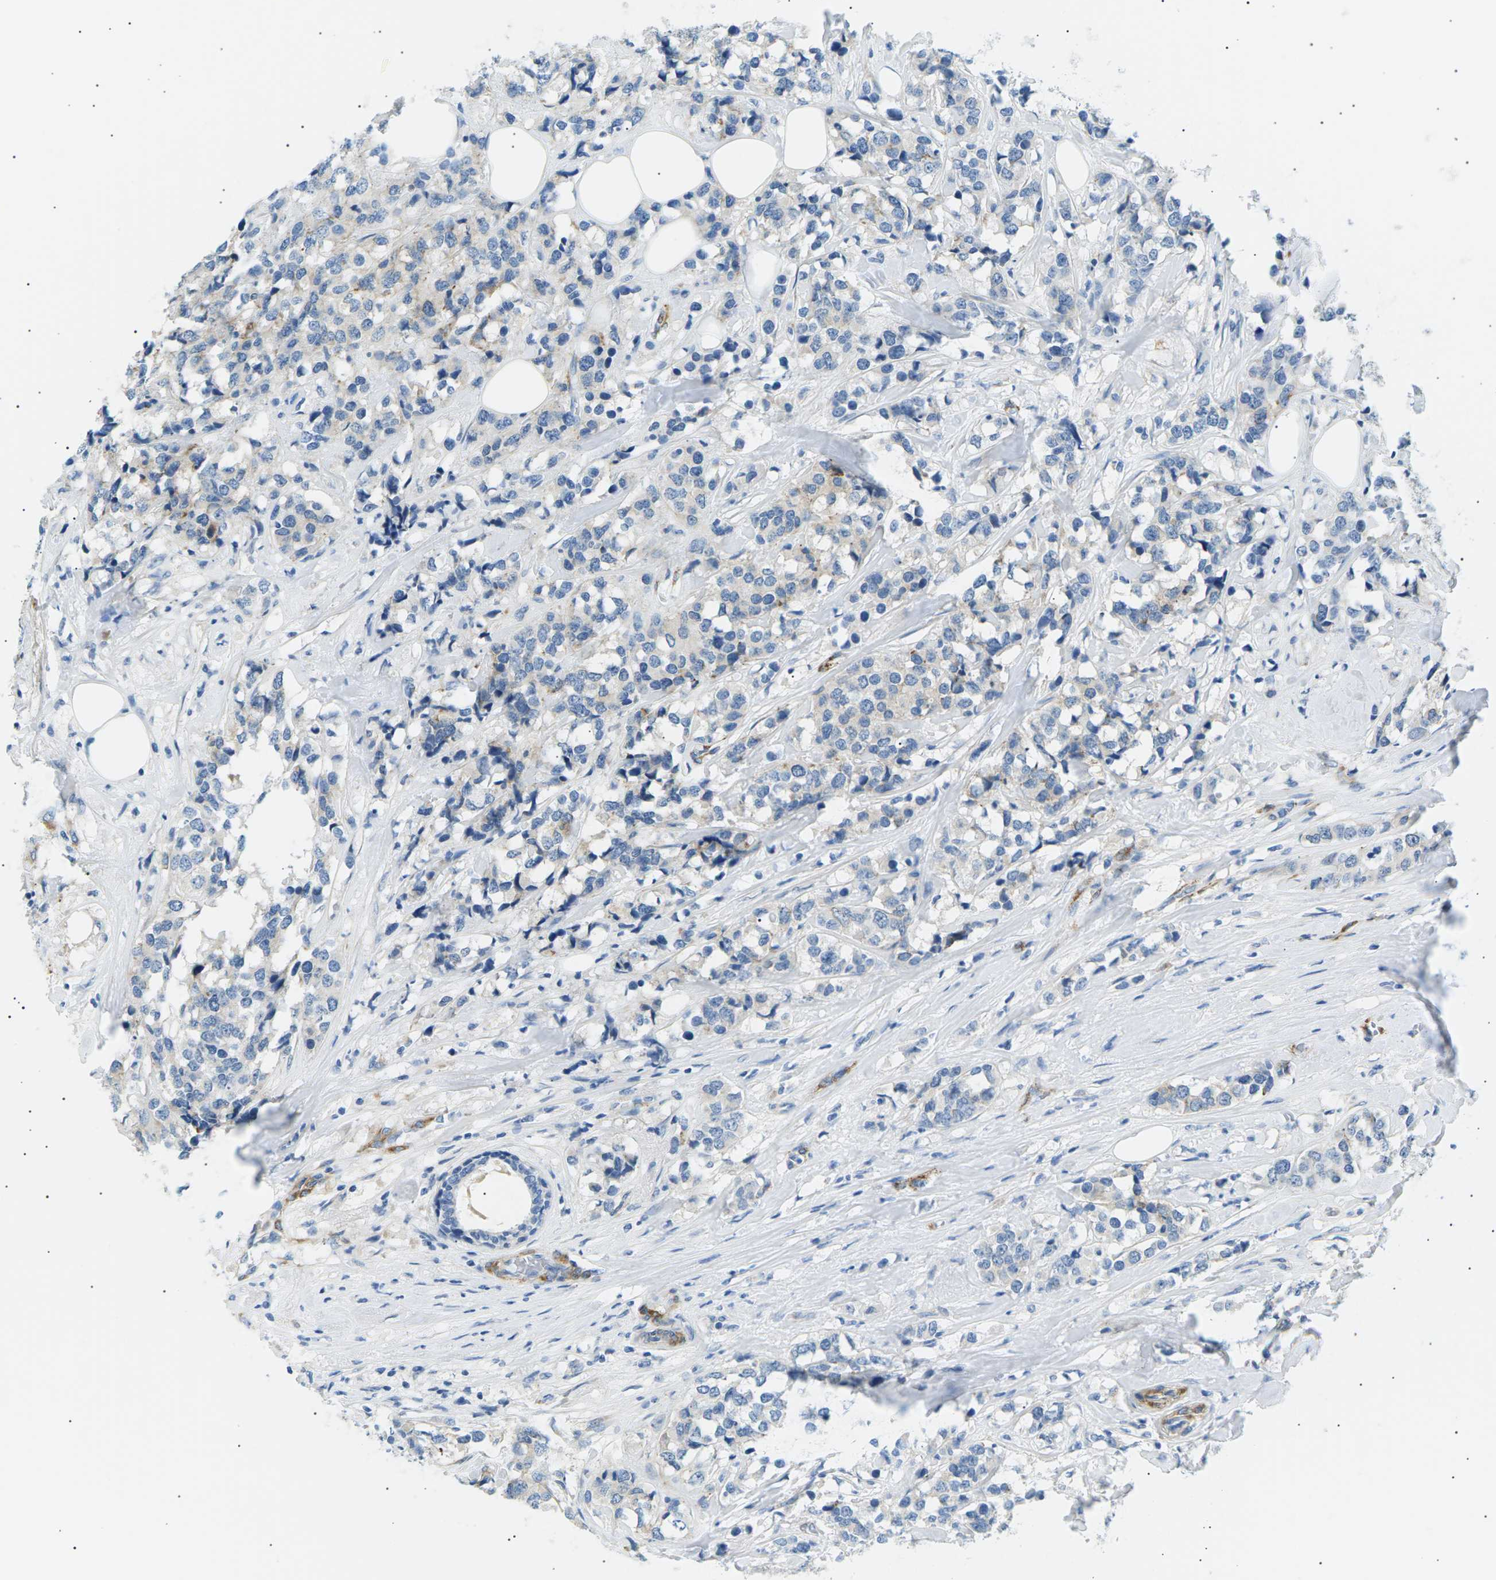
{"staining": {"intensity": "weak", "quantity": "<25%", "location": "cytoplasmic/membranous"}, "tissue": "breast cancer", "cell_type": "Tumor cells", "image_type": "cancer", "snomed": [{"axis": "morphology", "description": "Lobular carcinoma"}, {"axis": "topography", "description": "Breast"}], "caption": "There is no significant positivity in tumor cells of breast cancer (lobular carcinoma). The staining was performed using DAB to visualize the protein expression in brown, while the nuclei were stained in blue with hematoxylin (Magnification: 20x).", "gene": "SEPTIN5", "patient": {"sex": "female", "age": 59}}